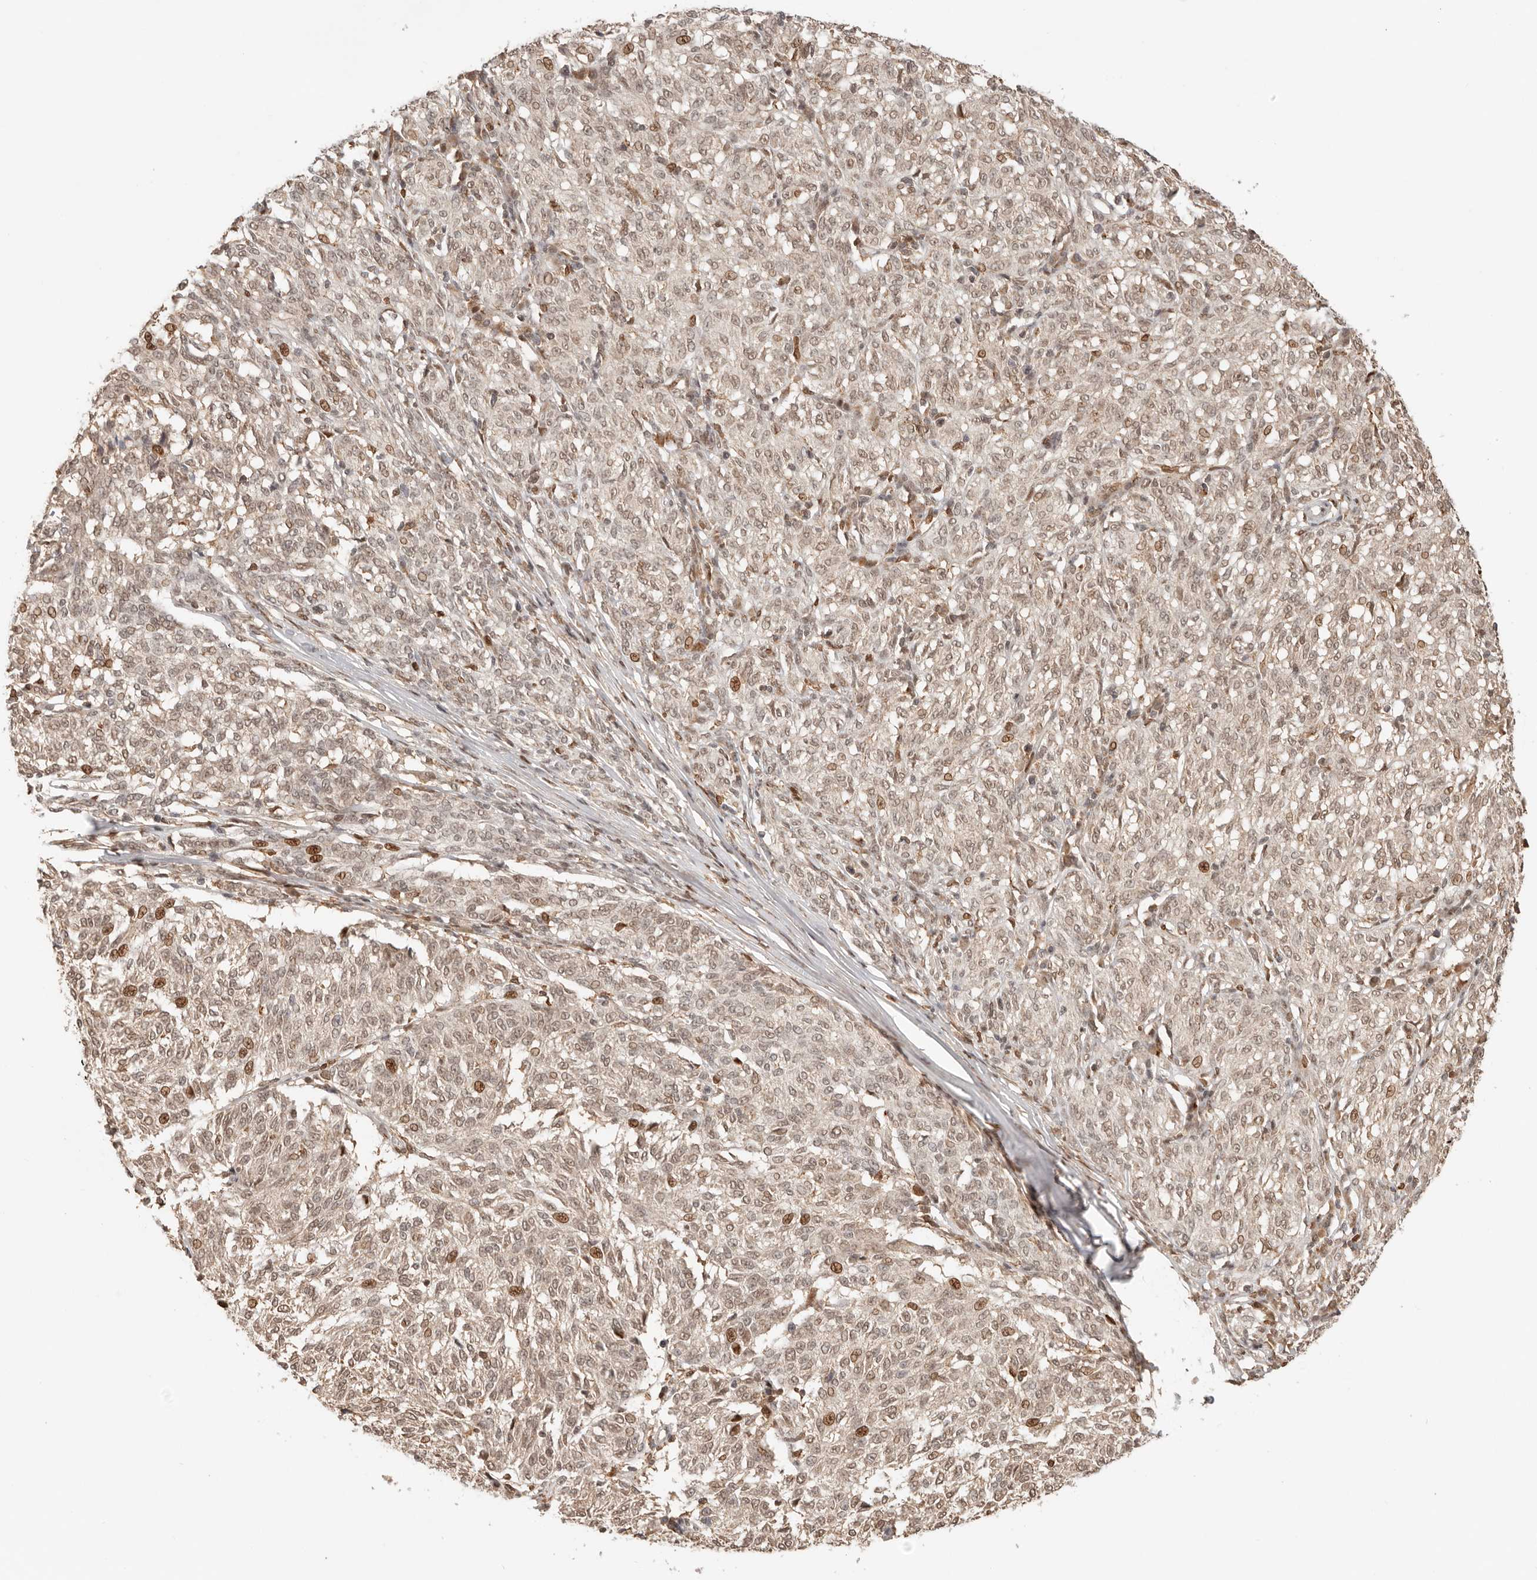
{"staining": {"intensity": "weak", "quantity": ">75%", "location": "nuclear"}, "tissue": "melanoma", "cell_type": "Tumor cells", "image_type": "cancer", "snomed": [{"axis": "morphology", "description": "Malignant melanoma, NOS"}, {"axis": "topography", "description": "Skin"}], "caption": "The photomicrograph reveals staining of melanoma, revealing weak nuclear protein expression (brown color) within tumor cells.", "gene": "NPAS2", "patient": {"sex": "female", "age": 72}}